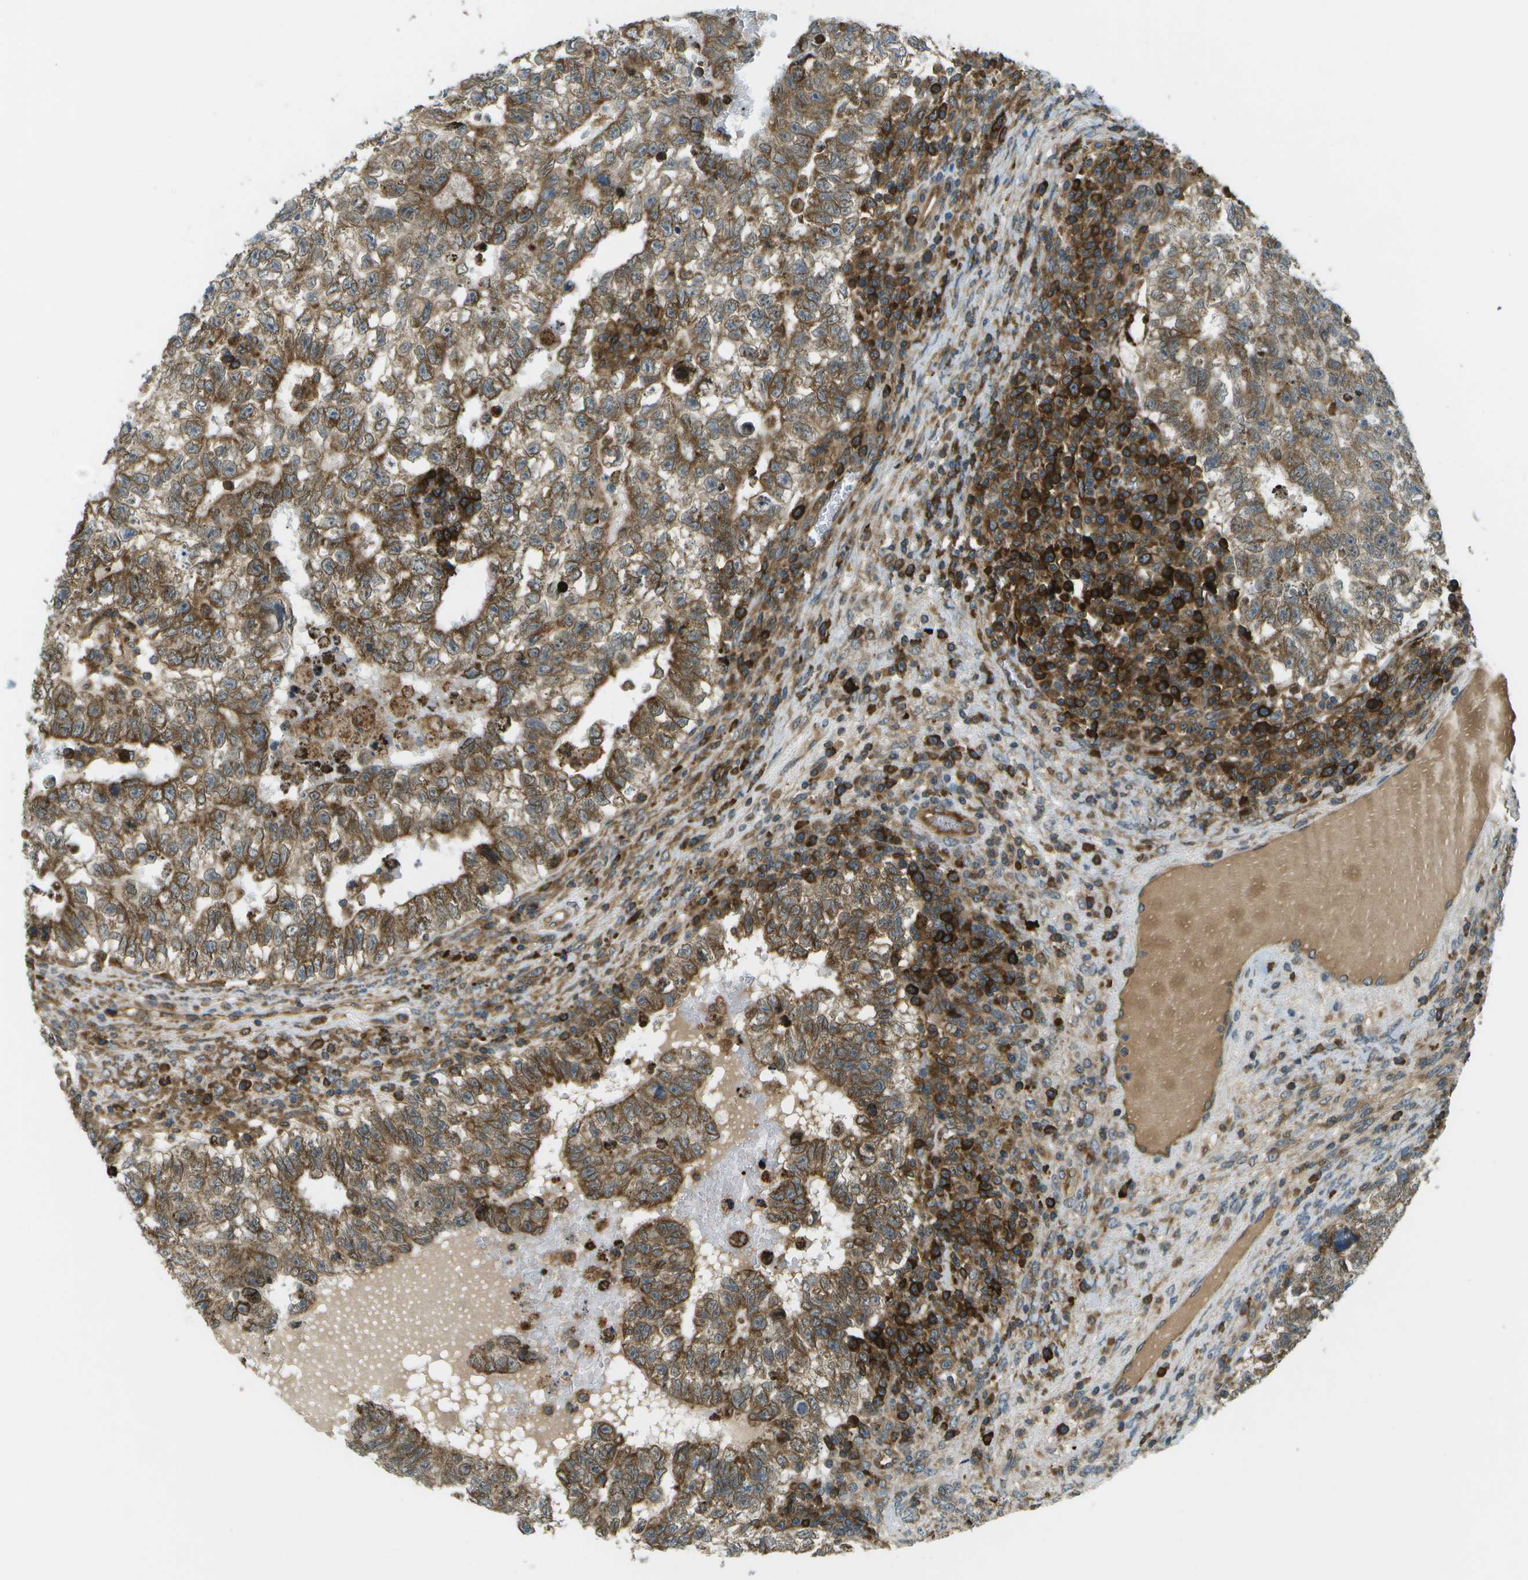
{"staining": {"intensity": "moderate", "quantity": ">75%", "location": "cytoplasmic/membranous"}, "tissue": "testis cancer", "cell_type": "Tumor cells", "image_type": "cancer", "snomed": [{"axis": "morphology", "description": "Seminoma, NOS"}, {"axis": "morphology", "description": "Carcinoma, Embryonal, NOS"}, {"axis": "topography", "description": "Testis"}], "caption": "Seminoma (testis) stained with a brown dye reveals moderate cytoplasmic/membranous positive expression in approximately >75% of tumor cells.", "gene": "USP30", "patient": {"sex": "male", "age": 38}}